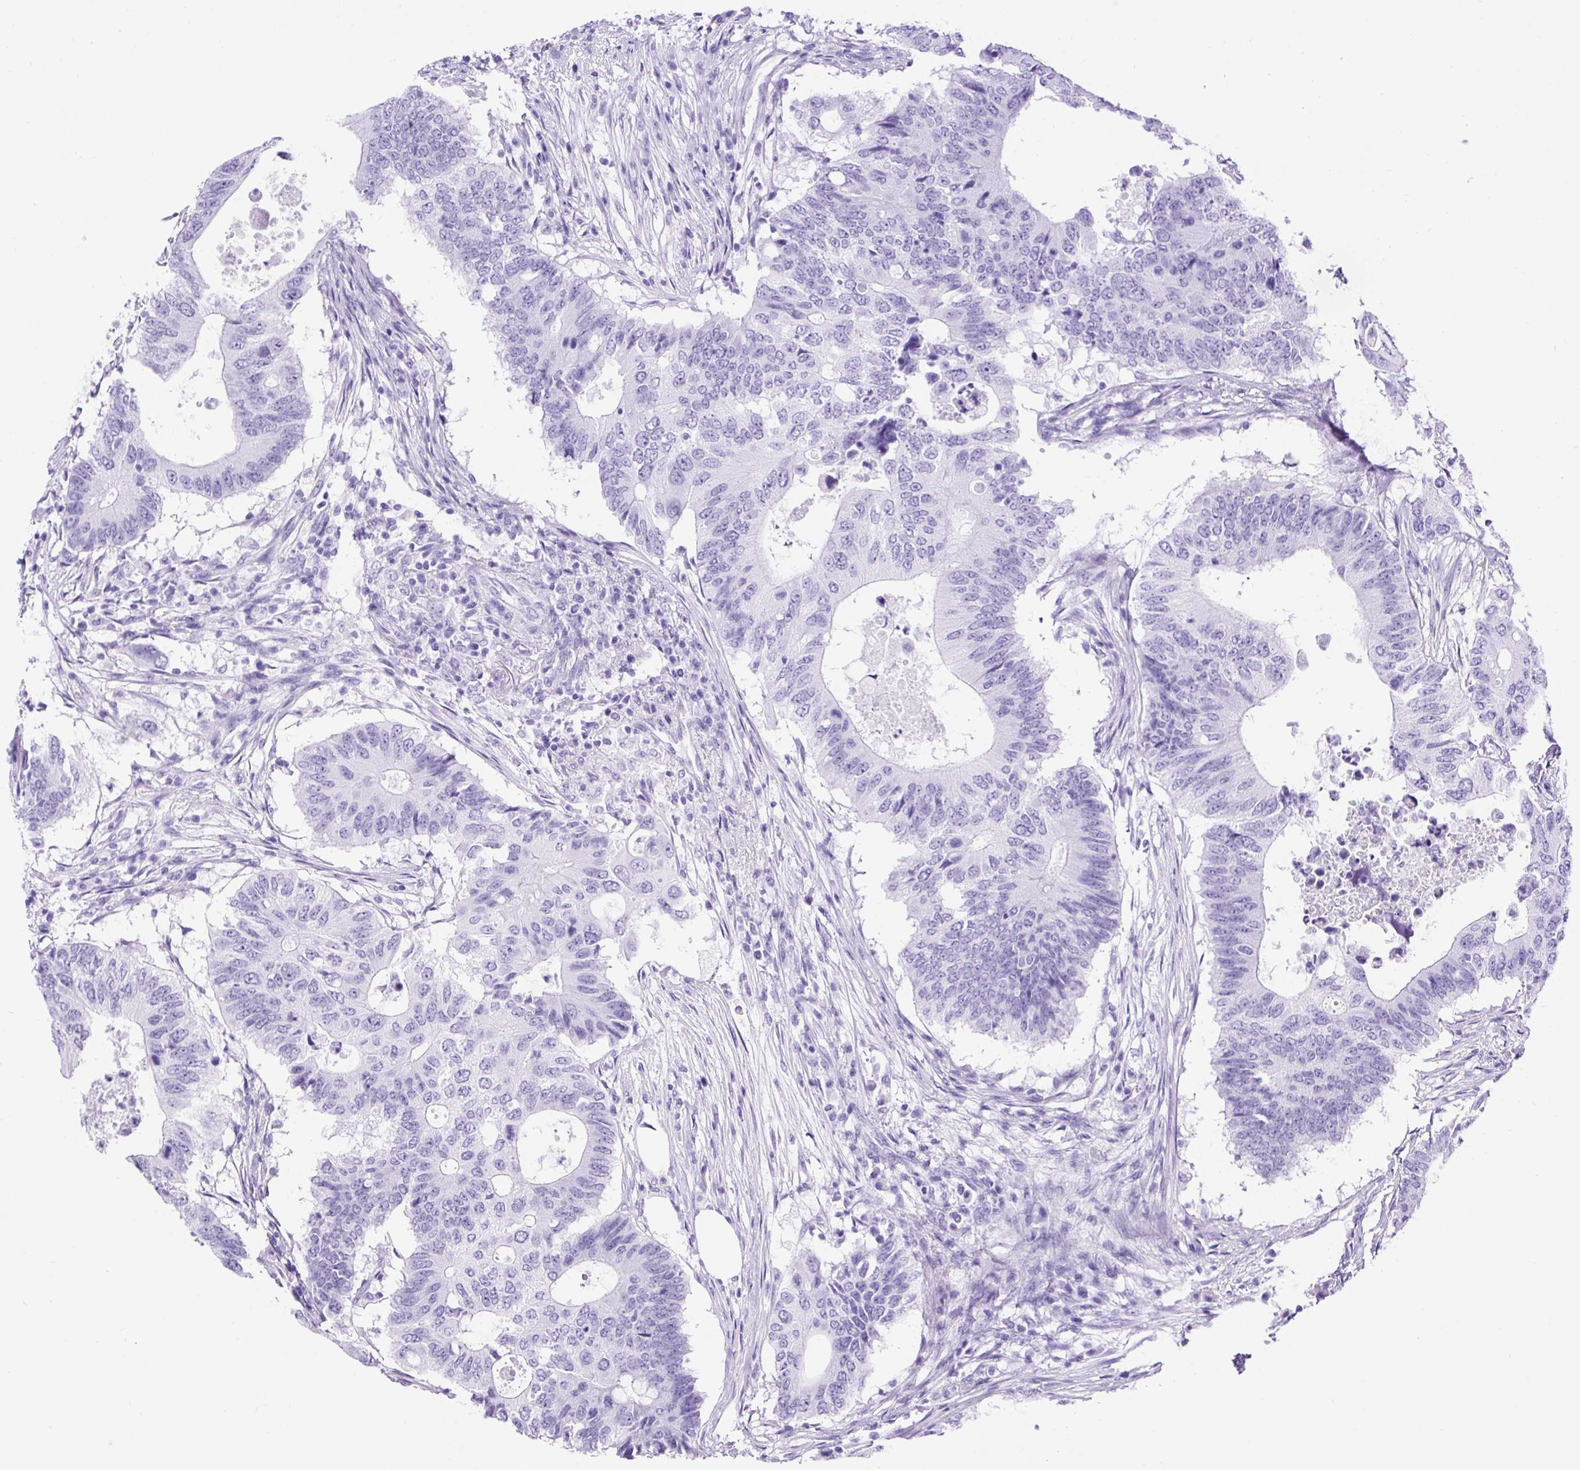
{"staining": {"intensity": "negative", "quantity": "none", "location": "none"}, "tissue": "colorectal cancer", "cell_type": "Tumor cells", "image_type": "cancer", "snomed": [{"axis": "morphology", "description": "Adenocarcinoma, NOS"}, {"axis": "topography", "description": "Colon"}], "caption": "Tumor cells are negative for brown protein staining in colorectal cancer.", "gene": "CEL", "patient": {"sex": "male", "age": 71}}